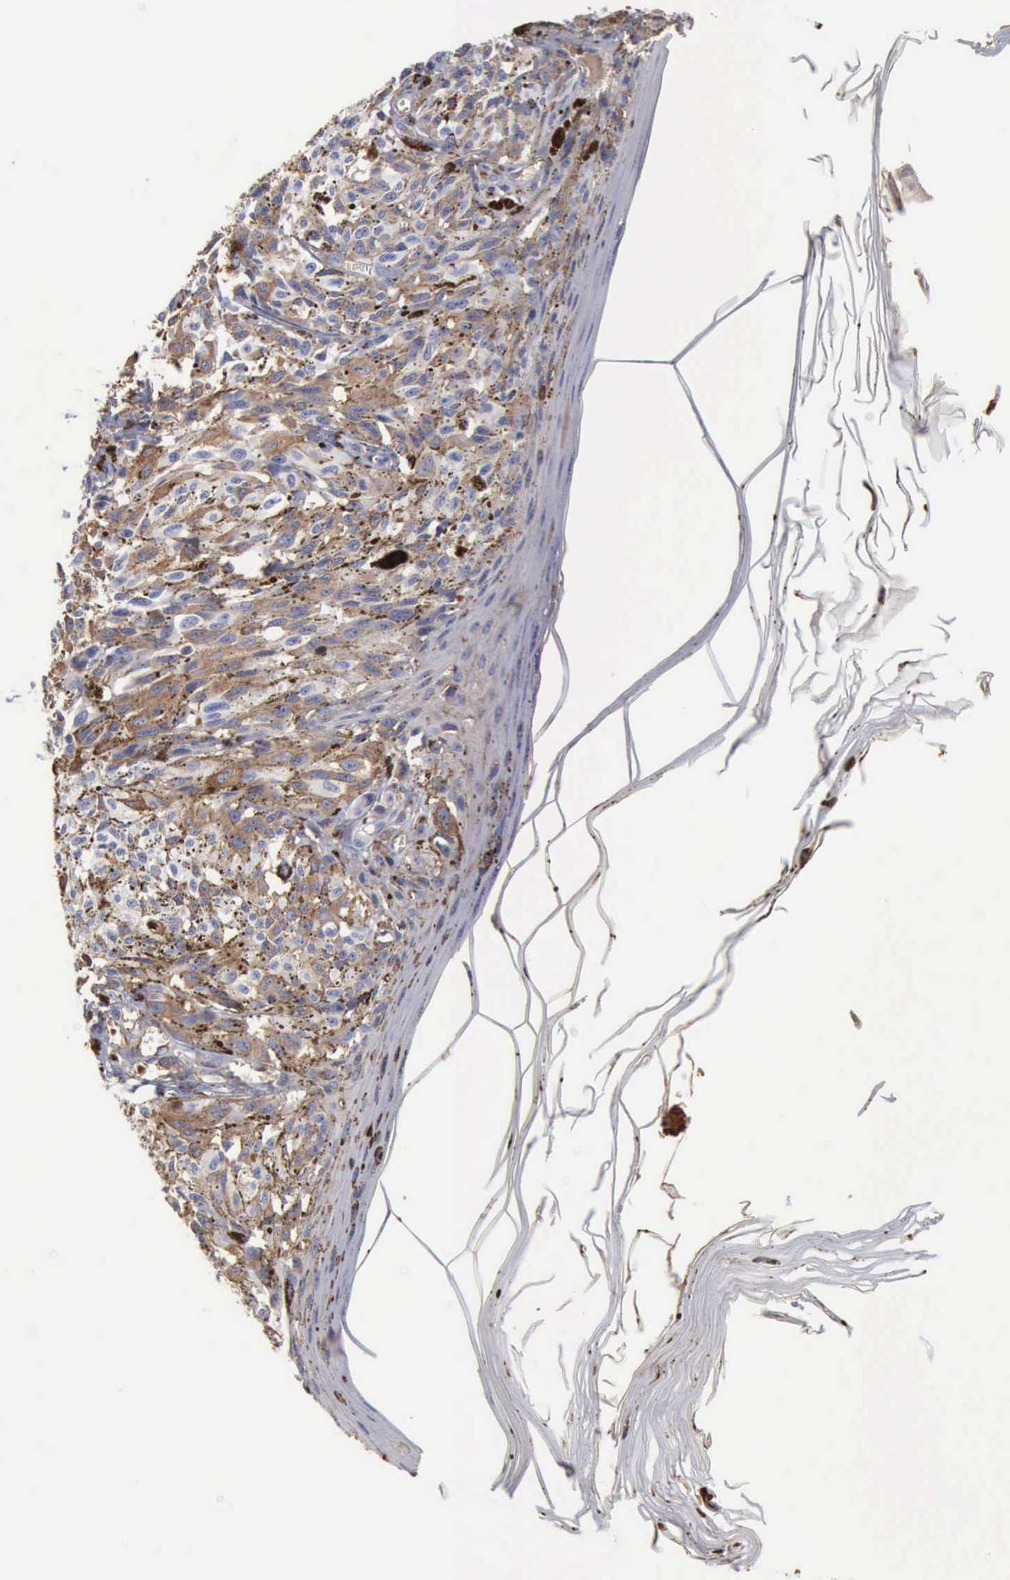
{"staining": {"intensity": "negative", "quantity": "none", "location": "none"}, "tissue": "melanoma", "cell_type": "Tumor cells", "image_type": "cancer", "snomed": [{"axis": "morphology", "description": "Malignant melanoma, NOS"}, {"axis": "topography", "description": "Skin"}], "caption": "Malignant melanoma was stained to show a protein in brown. There is no significant staining in tumor cells.", "gene": "SERPINA1", "patient": {"sex": "female", "age": 72}}